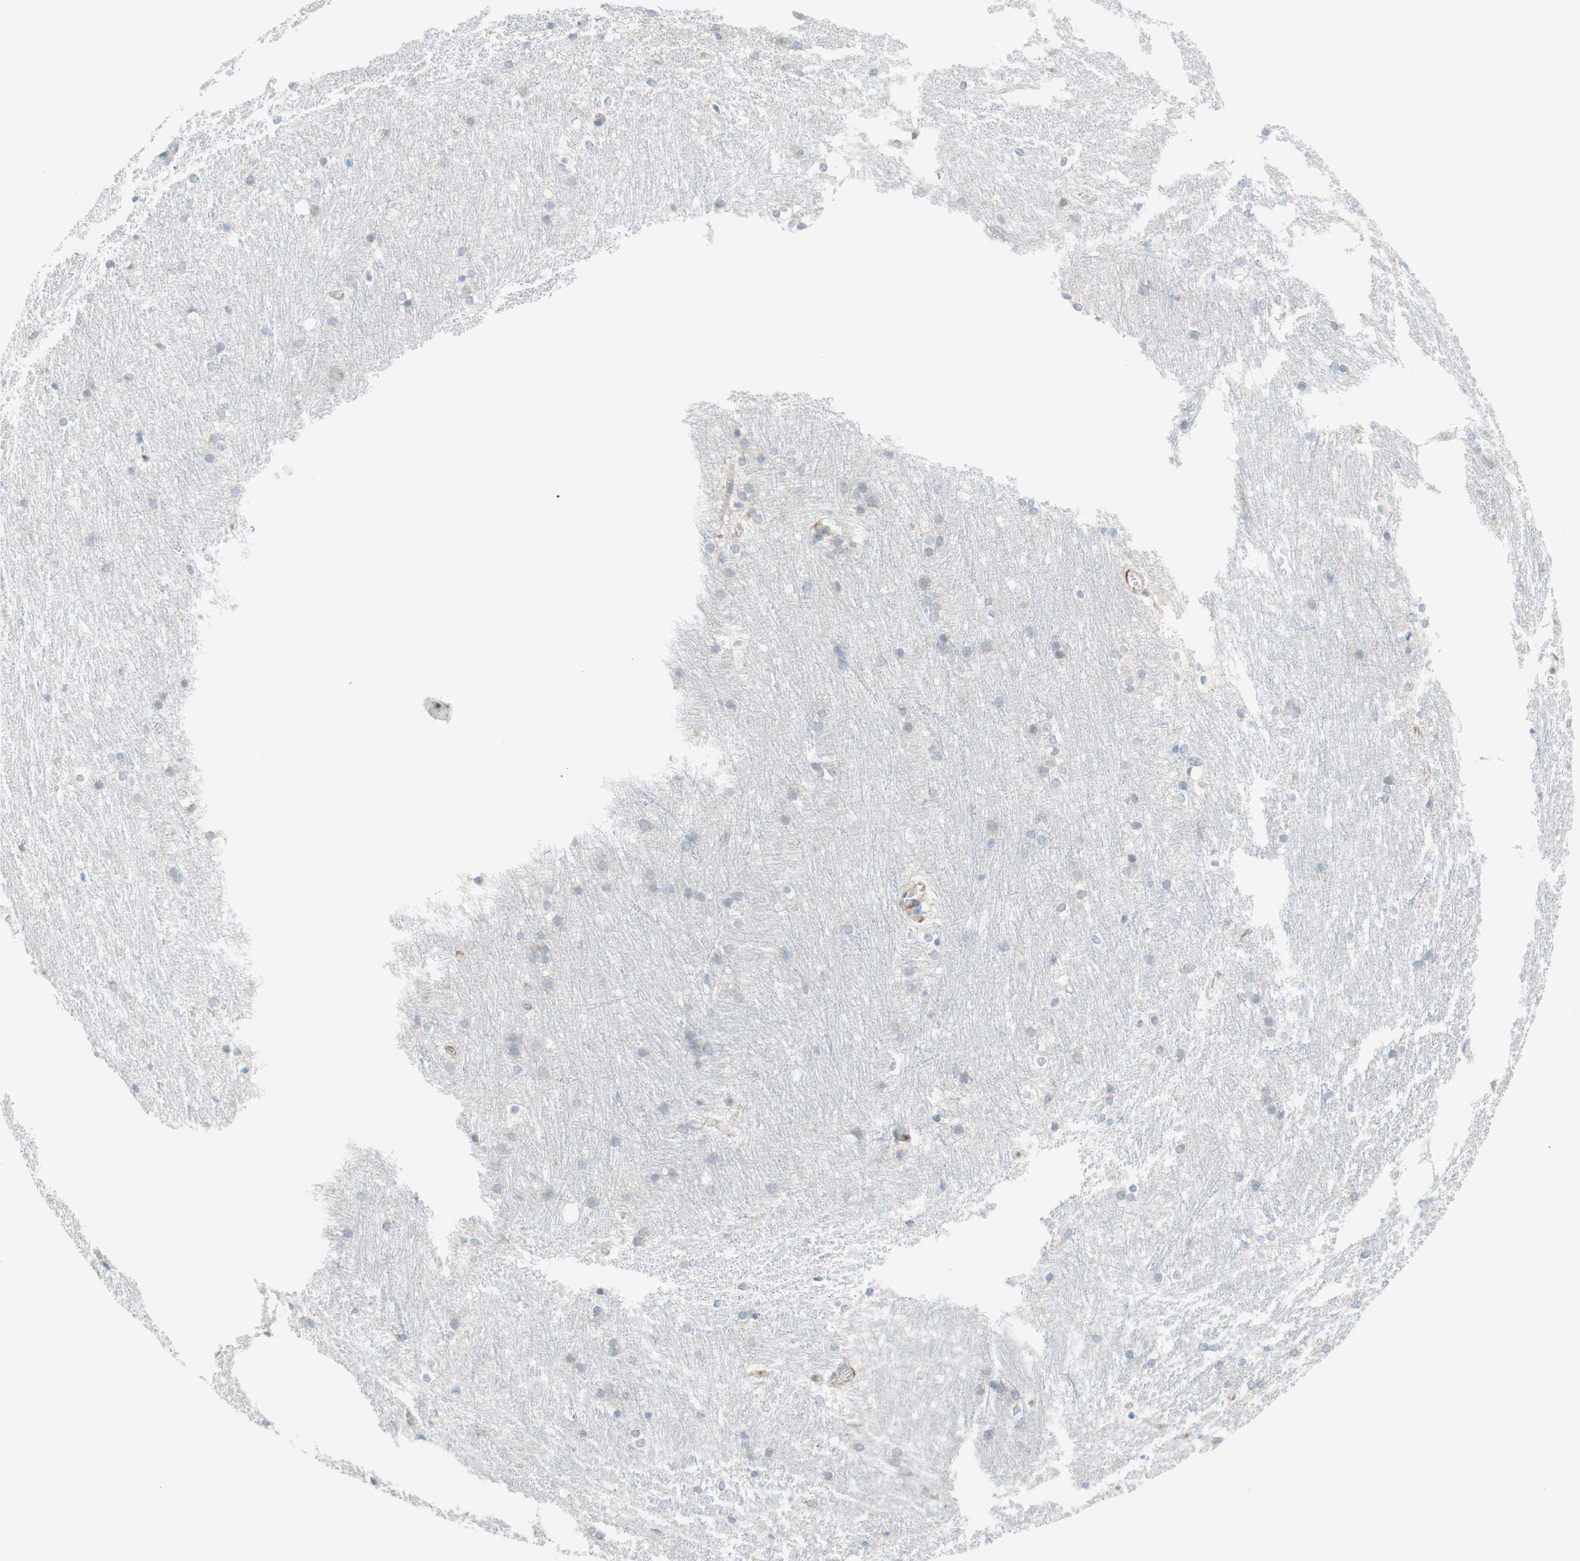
{"staining": {"intensity": "negative", "quantity": "none", "location": "none"}, "tissue": "caudate", "cell_type": "Glial cells", "image_type": "normal", "snomed": [{"axis": "morphology", "description": "Normal tissue, NOS"}, {"axis": "topography", "description": "Lateral ventricle wall"}], "caption": "Photomicrograph shows no protein staining in glial cells of normal caudate.", "gene": "POU2AF1", "patient": {"sex": "female", "age": 19}}